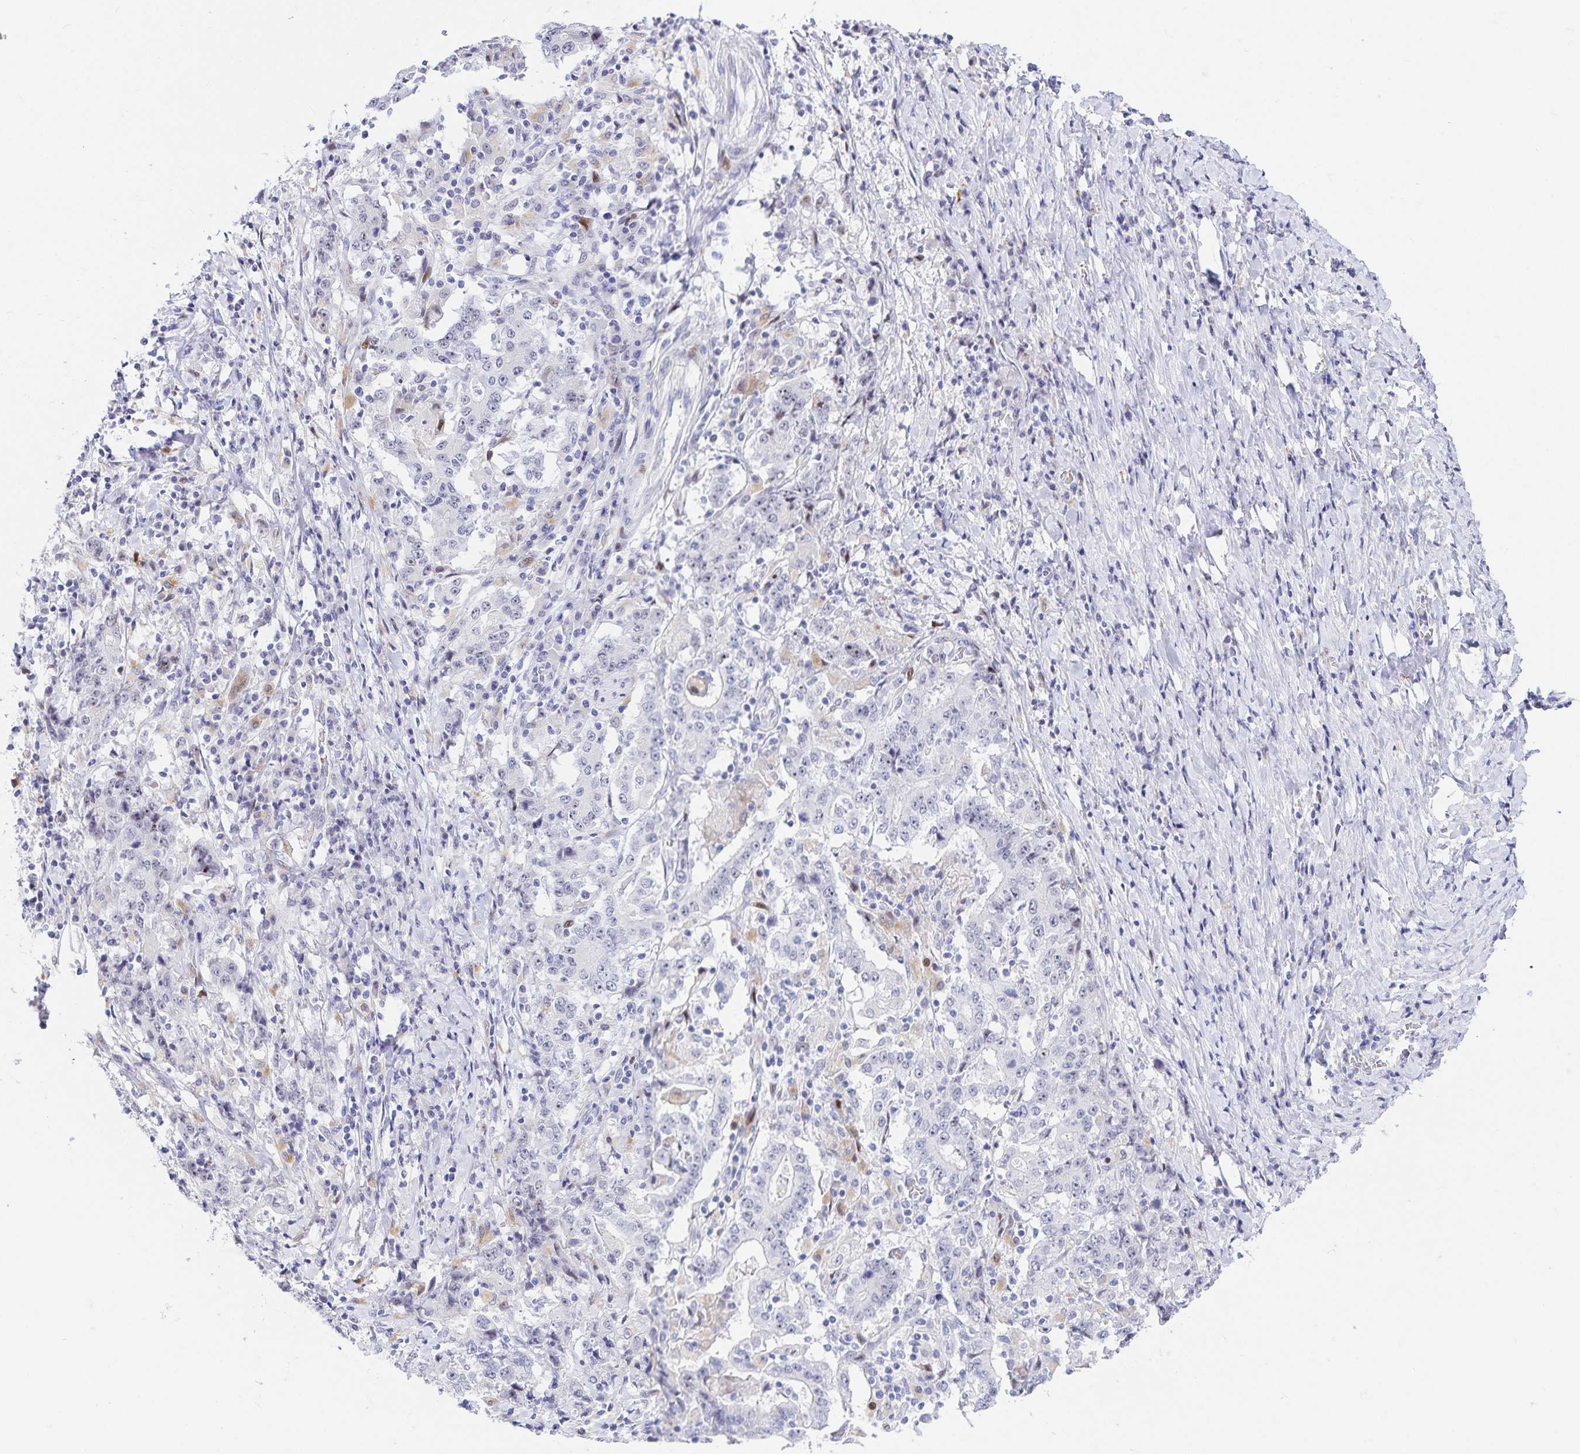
{"staining": {"intensity": "negative", "quantity": "none", "location": "none"}, "tissue": "stomach cancer", "cell_type": "Tumor cells", "image_type": "cancer", "snomed": [{"axis": "morphology", "description": "Normal tissue, NOS"}, {"axis": "morphology", "description": "Adenocarcinoma, NOS"}, {"axis": "topography", "description": "Stomach, upper"}, {"axis": "topography", "description": "Stomach"}], "caption": "Immunohistochemistry (IHC) micrograph of stomach cancer (adenocarcinoma) stained for a protein (brown), which reveals no expression in tumor cells.", "gene": "KBTBD13", "patient": {"sex": "male", "age": 59}}